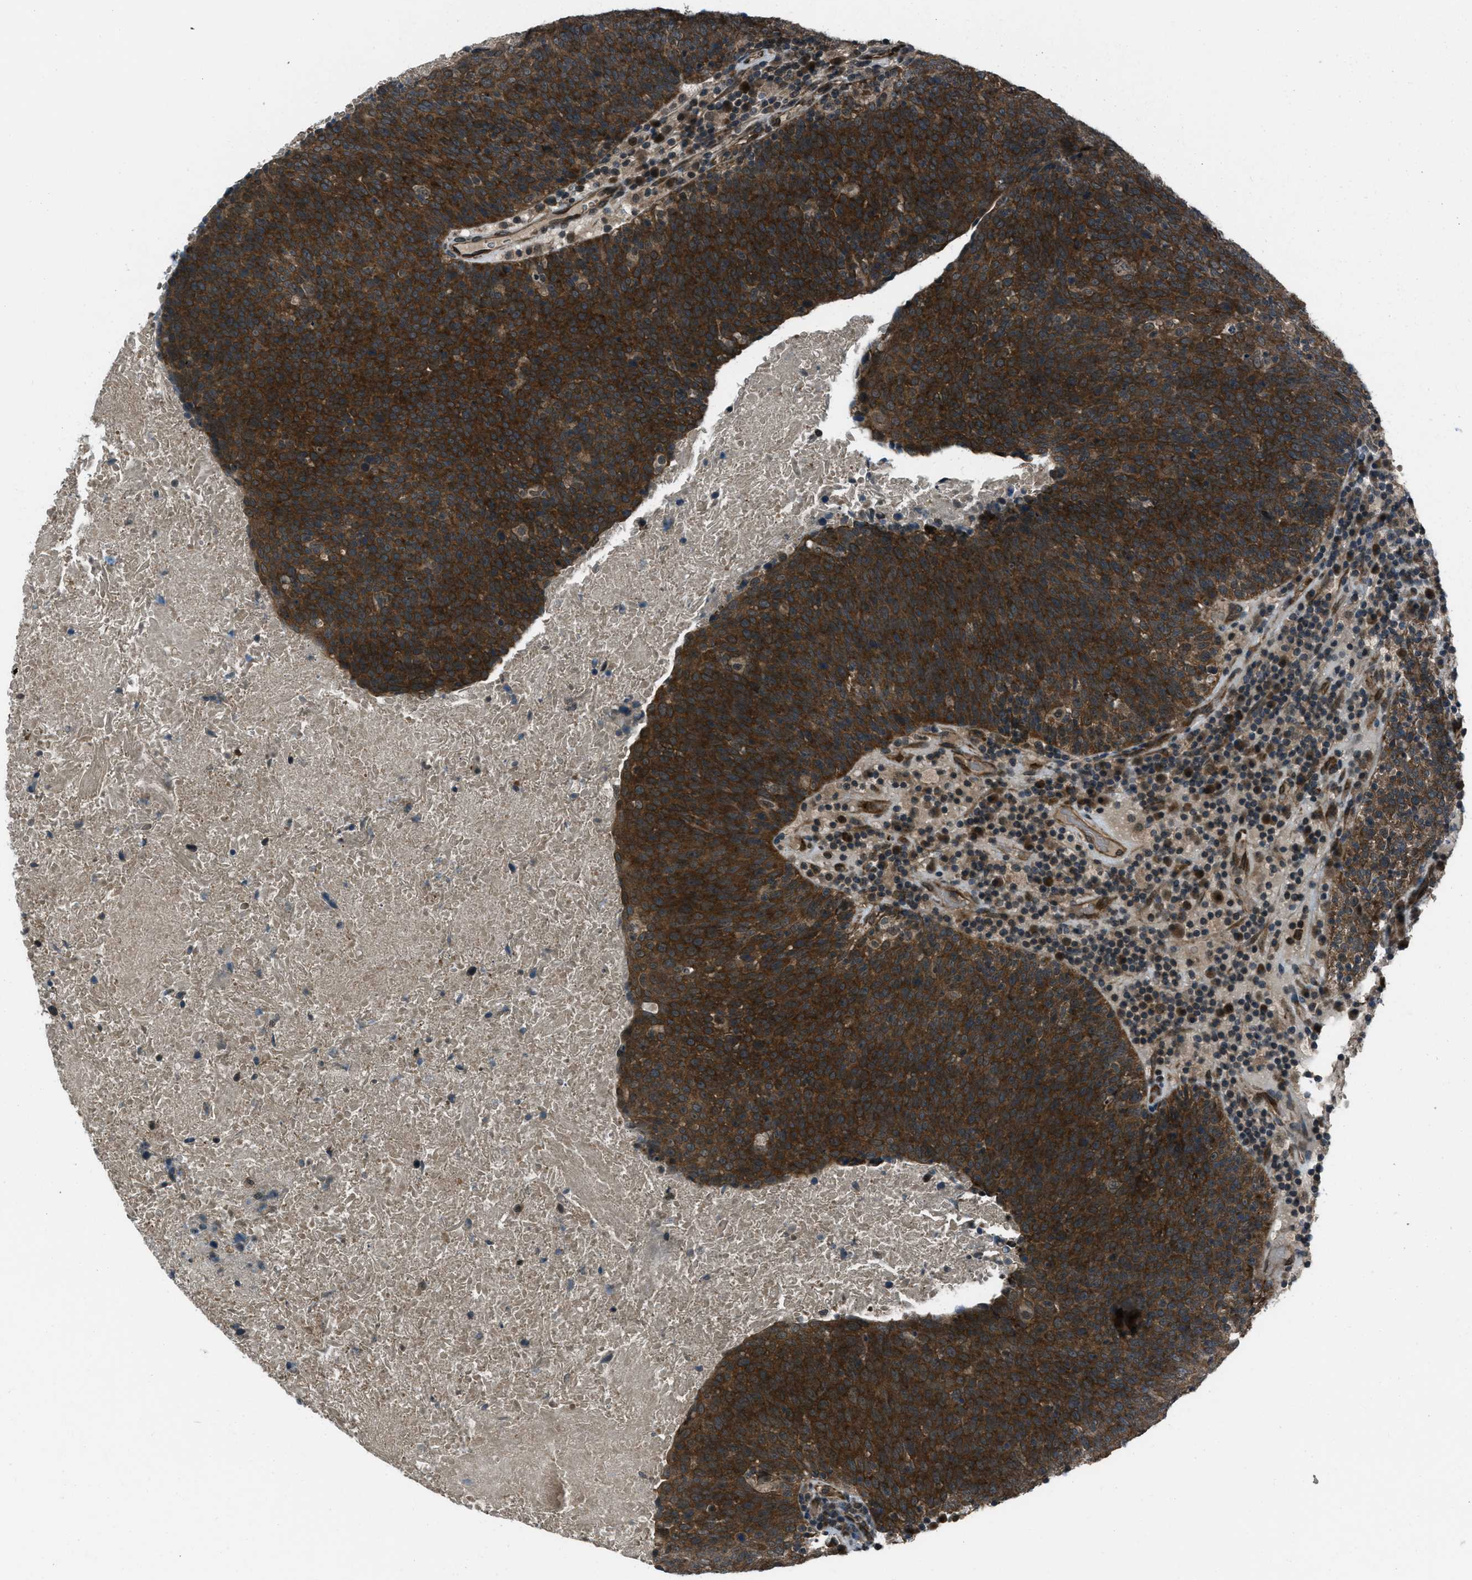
{"staining": {"intensity": "strong", "quantity": ">75%", "location": "cytoplasmic/membranous"}, "tissue": "head and neck cancer", "cell_type": "Tumor cells", "image_type": "cancer", "snomed": [{"axis": "morphology", "description": "Squamous cell carcinoma, NOS"}, {"axis": "morphology", "description": "Squamous cell carcinoma, metastatic, NOS"}, {"axis": "topography", "description": "Lymph node"}, {"axis": "topography", "description": "Head-Neck"}], "caption": "Tumor cells display high levels of strong cytoplasmic/membranous expression in approximately >75% of cells in head and neck metastatic squamous cell carcinoma.", "gene": "ASAP2", "patient": {"sex": "male", "age": 62}}